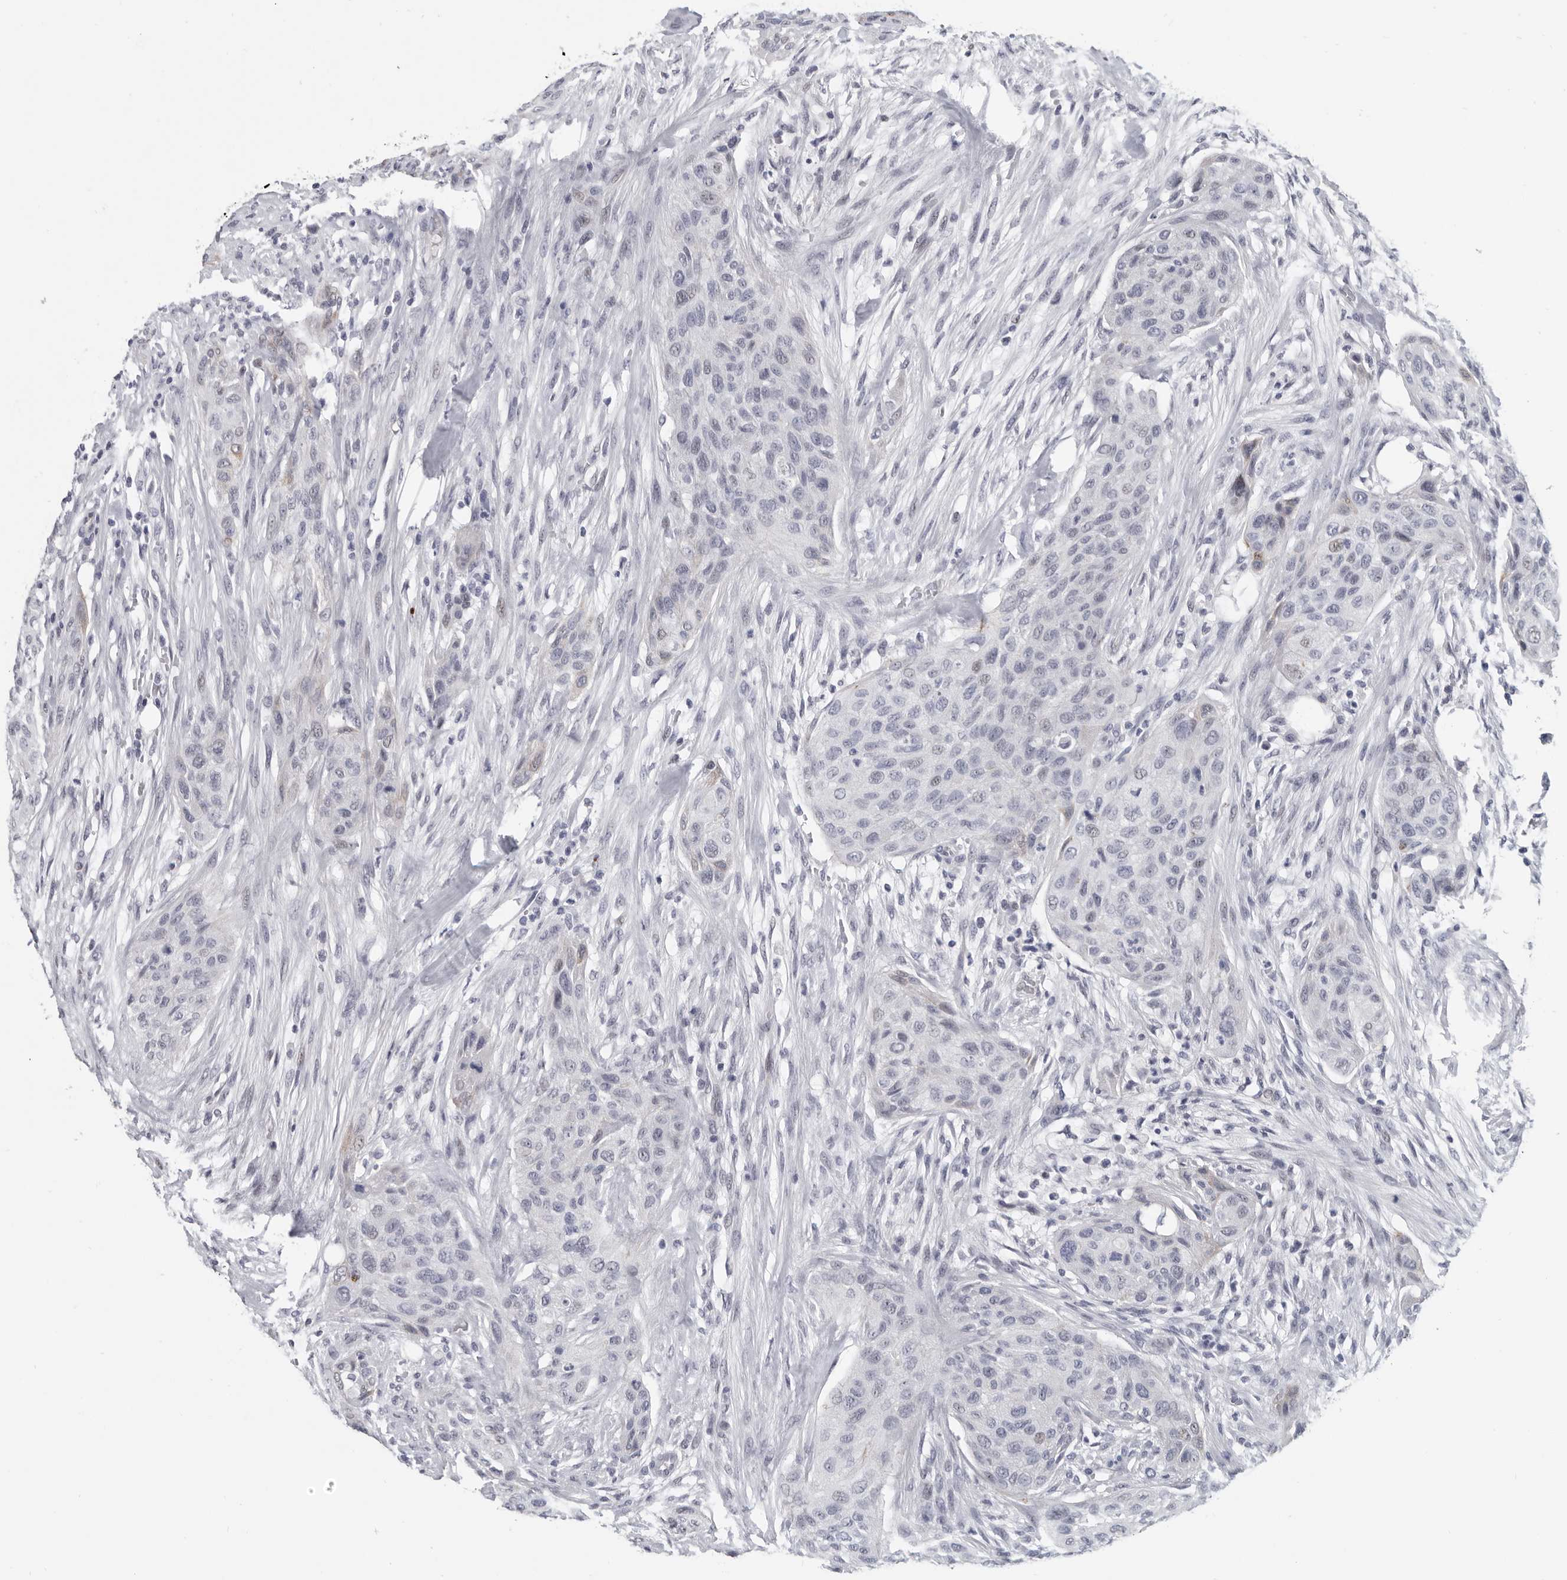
{"staining": {"intensity": "negative", "quantity": "none", "location": "none"}, "tissue": "urothelial cancer", "cell_type": "Tumor cells", "image_type": "cancer", "snomed": [{"axis": "morphology", "description": "Urothelial carcinoma, High grade"}, {"axis": "topography", "description": "Urinary bladder"}], "caption": "Human urothelial carcinoma (high-grade) stained for a protein using immunohistochemistry (IHC) displays no expression in tumor cells.", "gene": "WRAP73", "patient": {"sex": "male", "age": 35}}